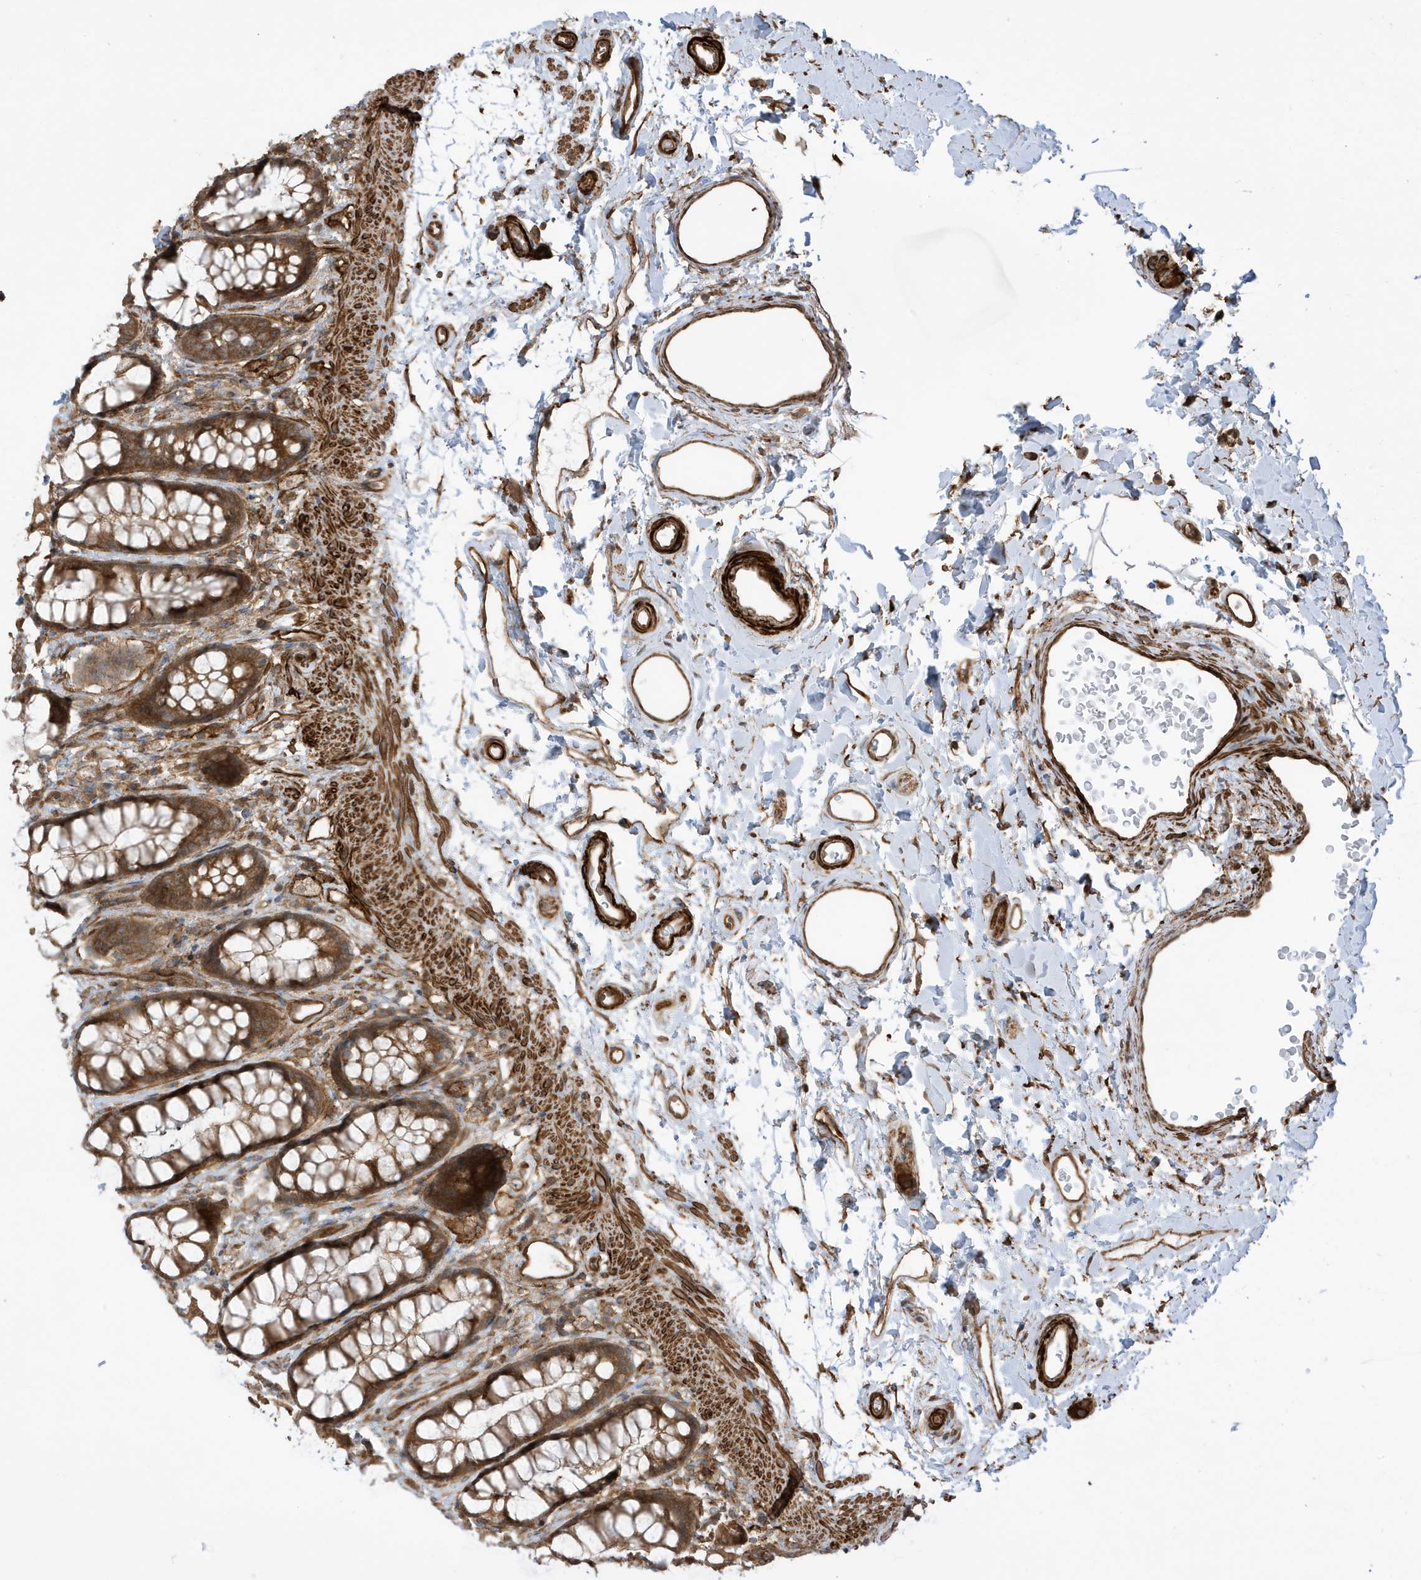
{"staining": {"intensity": "moderate", "quantity": ">75%", "location": "cytoplasmic/membranous"}, "tissue": "rectum", "cell_type": "Glandular cells", "image_type": "normal", "snomed": [{"axis": "morphology", "description": "Normal tissue, NOS"}, {"axis": "topography", "description": "Rectum"}], "caption": "Protein staining of unremarkable rectum displays moderate cytoplasmic/membranous positivity in about >75% of glandular cells. The staining was performed using DAB (3,3'-diaminobenzidine), with brown indicating positive protein expression. Nuclei are stained blue with hematoxylin.", "gene": "CDC42EP3", "patient": {"sex": "female", "age": 65}}